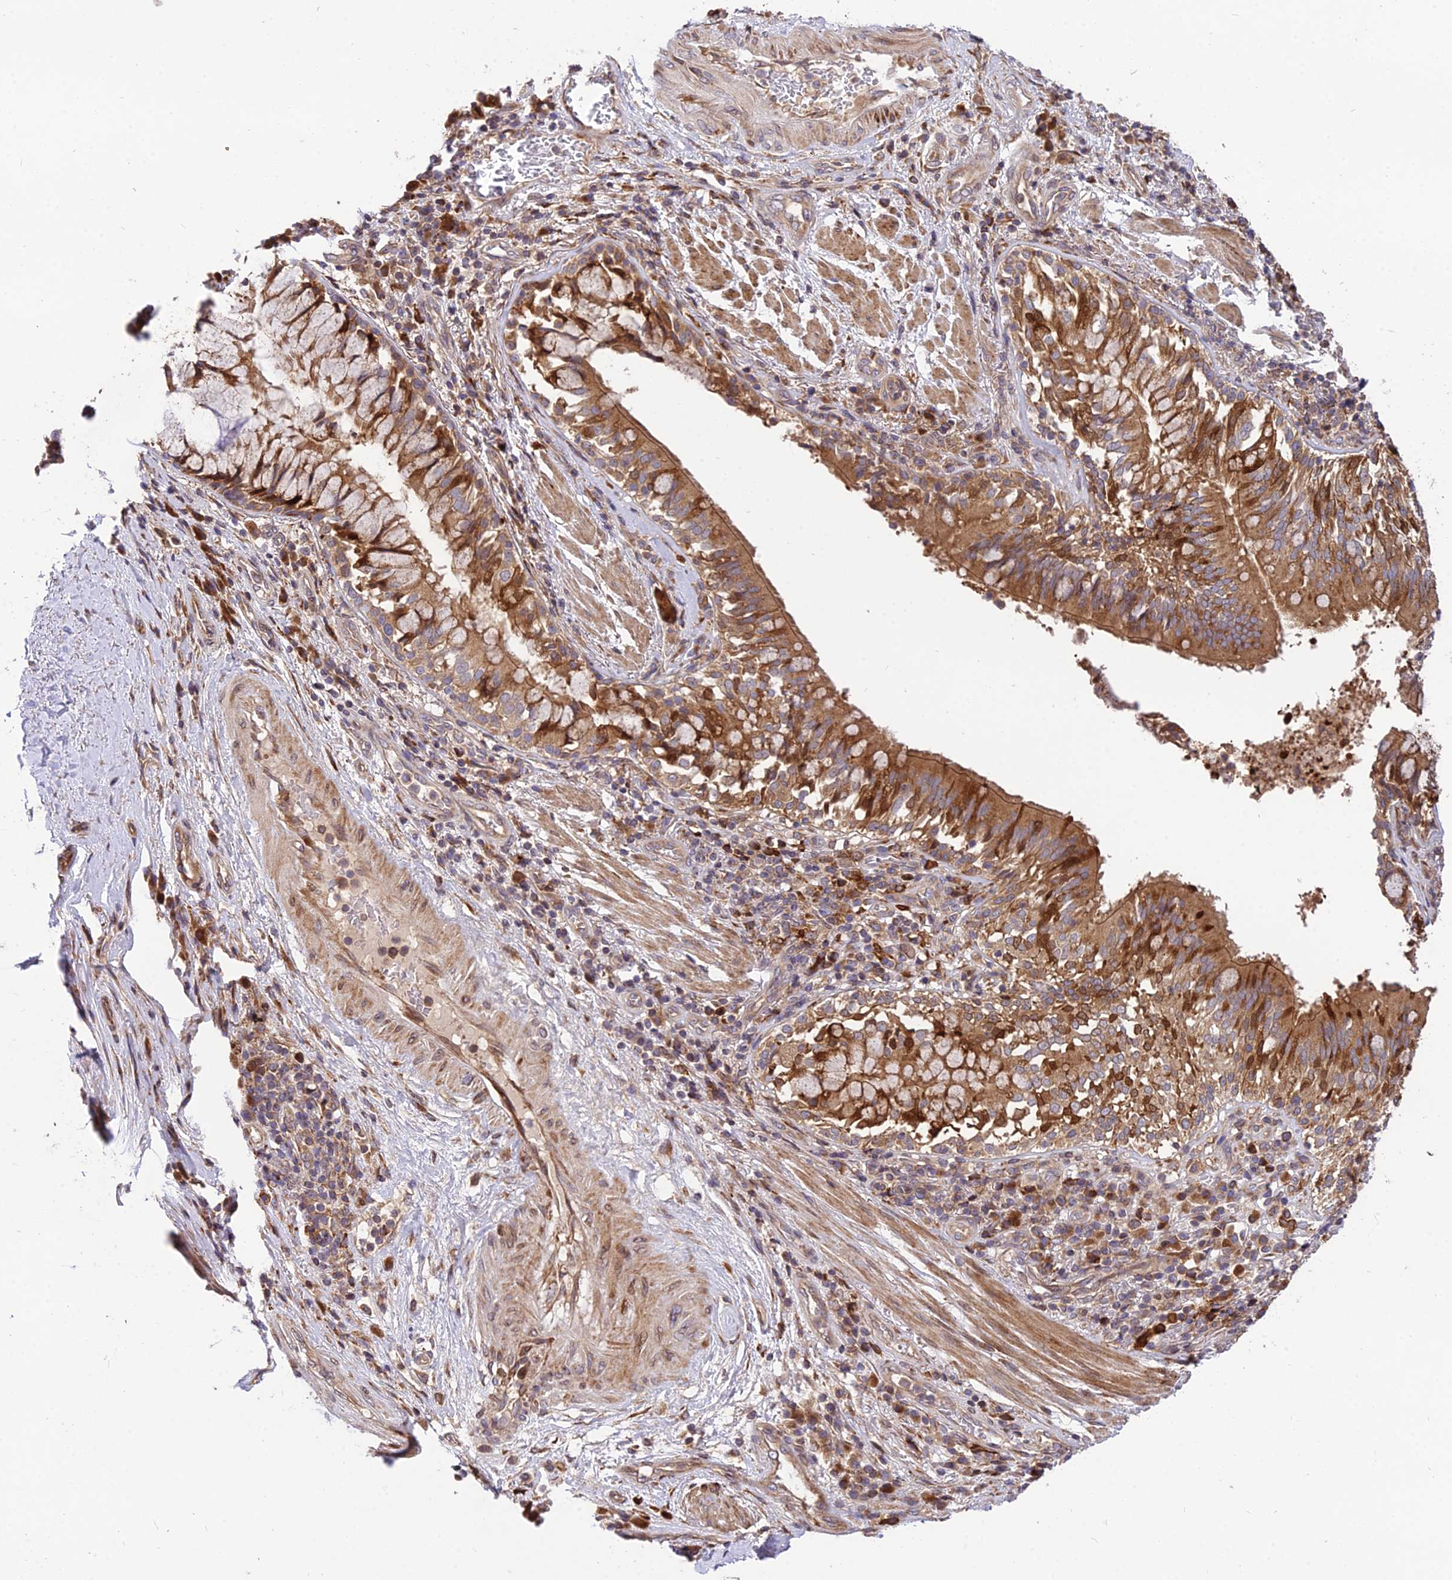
{"staining": {"intensity": "moderate", "quantity": "<25%", "location": "cytoplasmic/membranous"}, "tissue": "adipose tissue", "cell_type": "Adipocytes", "image_type": "normal", "snomed": [{"axis": "morphology", "description": "Normal tissue, NOS"}, {"axis": "morphology", "description": "Squamous cell carcinoma, NOS"}, {"axis": "topography", "description": "Bronchus"}, {"axis": "topography", "description": "Lung"}], "caption": "This image shows immunohistochemistry (IHC) staining of normal human adipose tissue, with low moderate cytoplasmic/membranous expression in about <25% of adipocytes.", "gene": "ROCK1", "patient": {"sex": "male", "age": 64}}